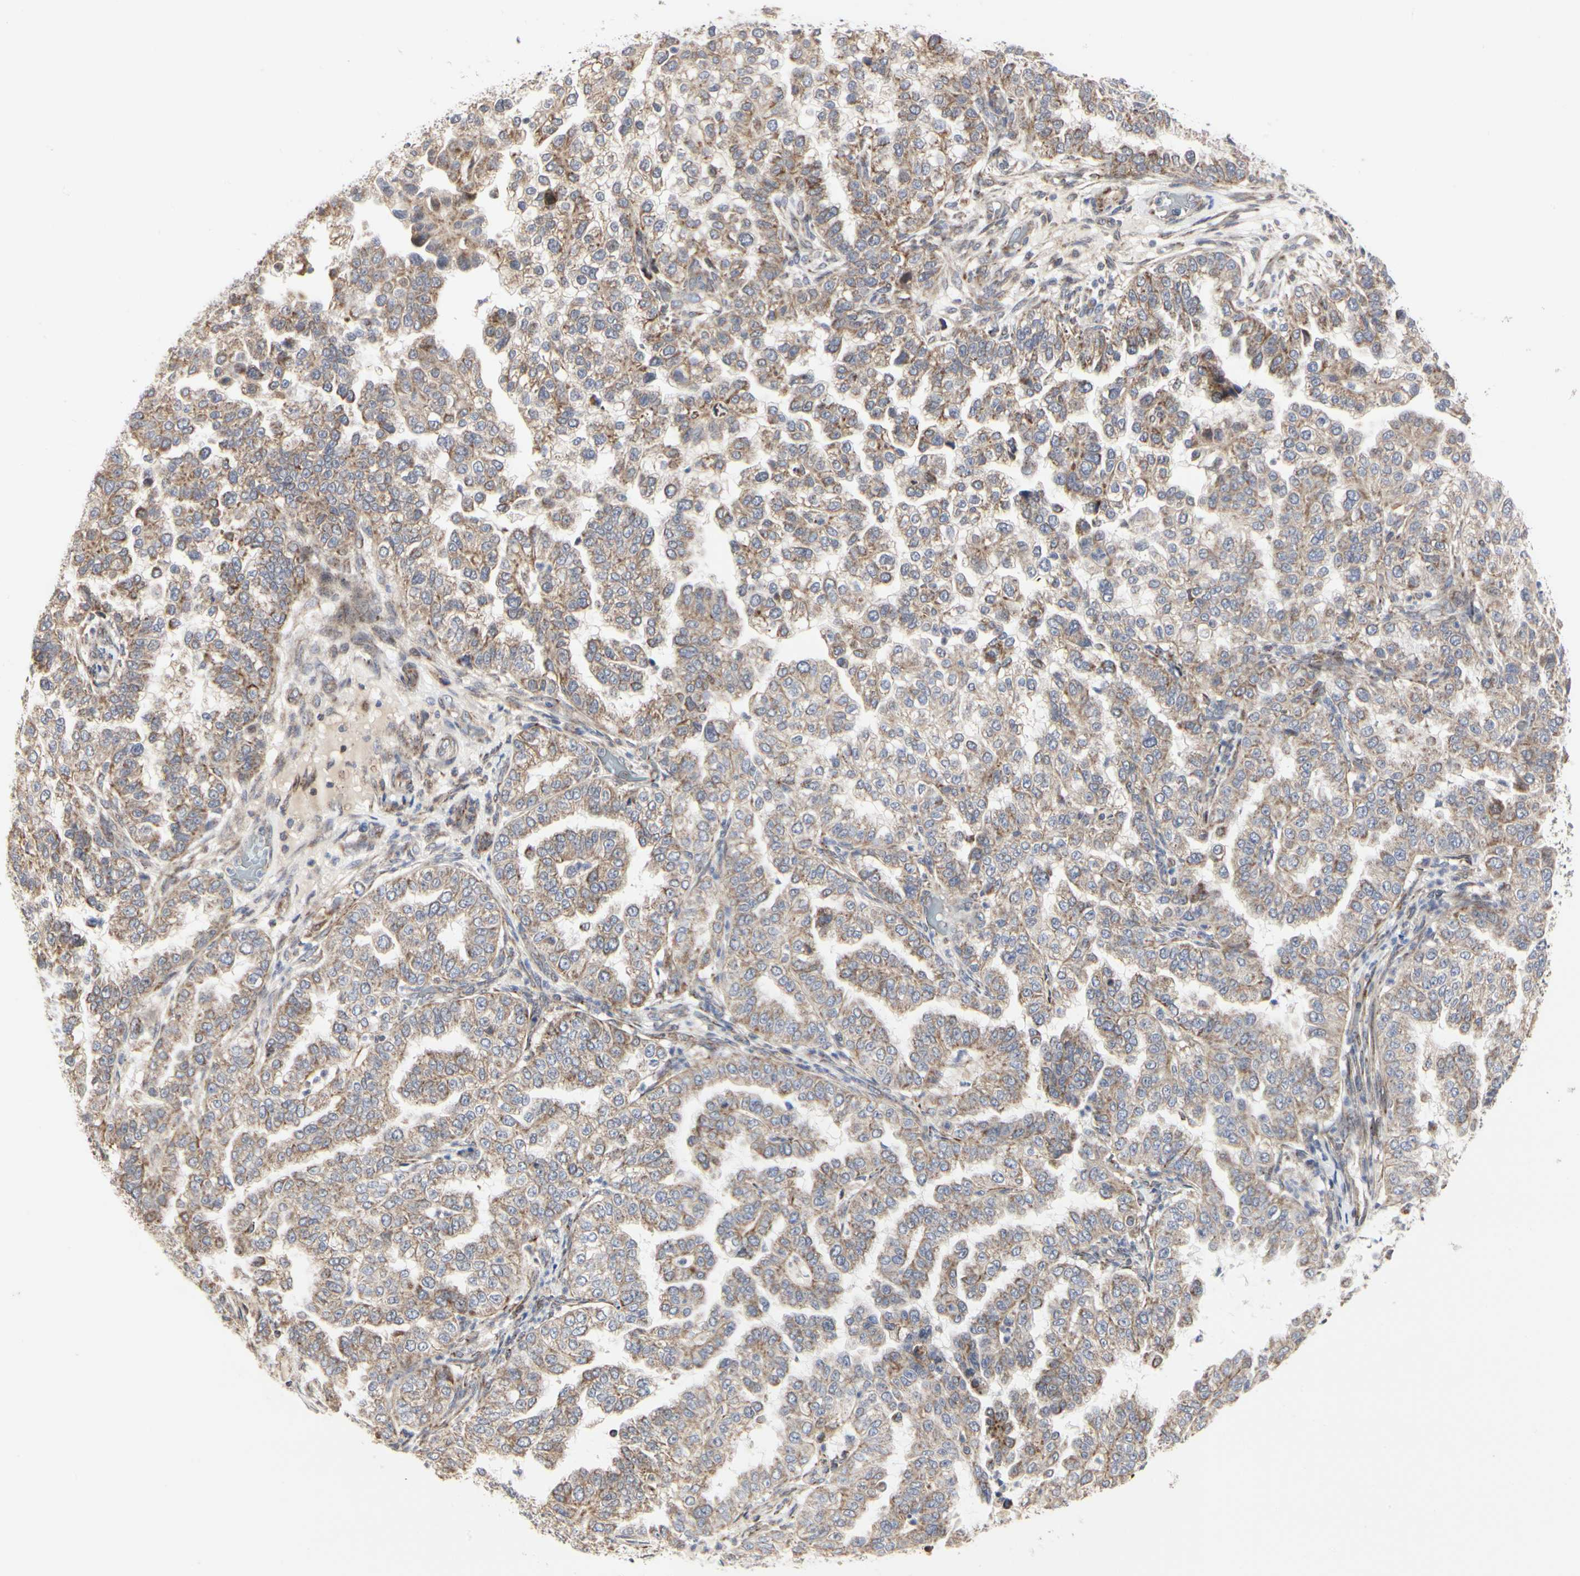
{"staining": {"intensity": "weak", "quantity": ">75%", "location": "cytoplasmic/membranous"}, "tissue": "endometrial cancer", "cell_type": "Tumor cells", "image_type": "cancer", "snomed": [{"axis": "morphology", "description": "Adenocarcinoma, NOS"}, {"axis": "topography", "description": "Endometrium"}], "caption": "This is a micrograph of immunohistochemistry staining of endometrial cancer (adenocarcinoma), which shows weak staining in the cytoplasmic/membranous of tumor cells.", "gene": "TSKU", "patient": {"sex": "female", "age": 85}}